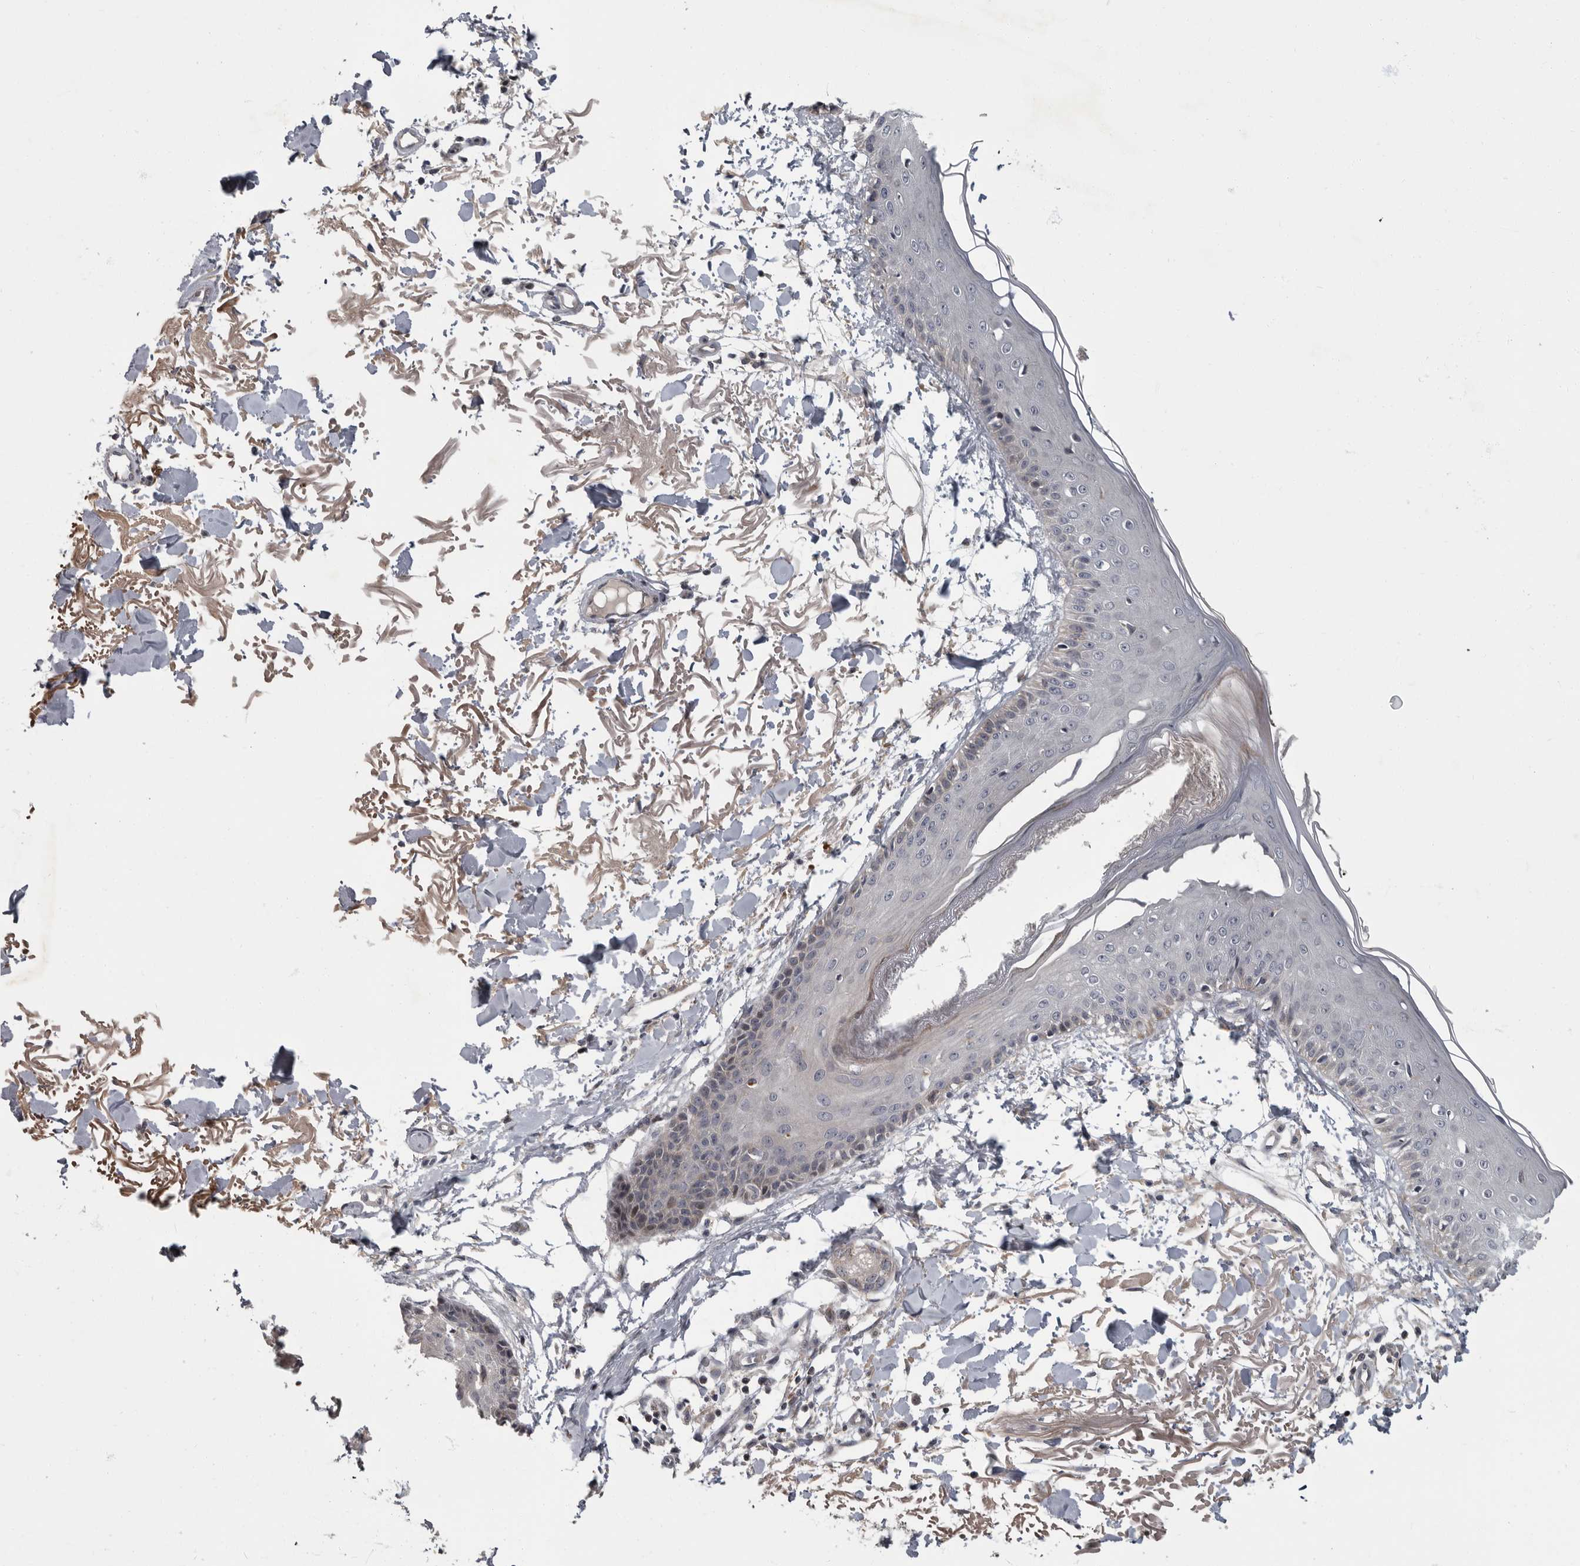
{"staining": {"intensity": "negative", "quantity": "none", "location": "none"}, "tissue": "skin", "cell_type": "Fibroblasts", "image_type": "normal", "snomed": [{"axis": "morphology", "description": "Normal tissue, NOS"}, {"axis": "morphology", "description": "Squamous cell carcinoma, NOS"}, {"axis": "topography", "description": "Skin"}, {"axis": "topography", "description": "Peripheral nerve tissue"}], "caption": "The immunohistochemistry (IHC) histopathology image has no significant expression in fibroblasts of skin. (DAB (3,3'-diaminobenzidine) immunohistochemistry, high magnification).", "gene": "PDE7A", "patient": {"sex": "male", "age": 83}}